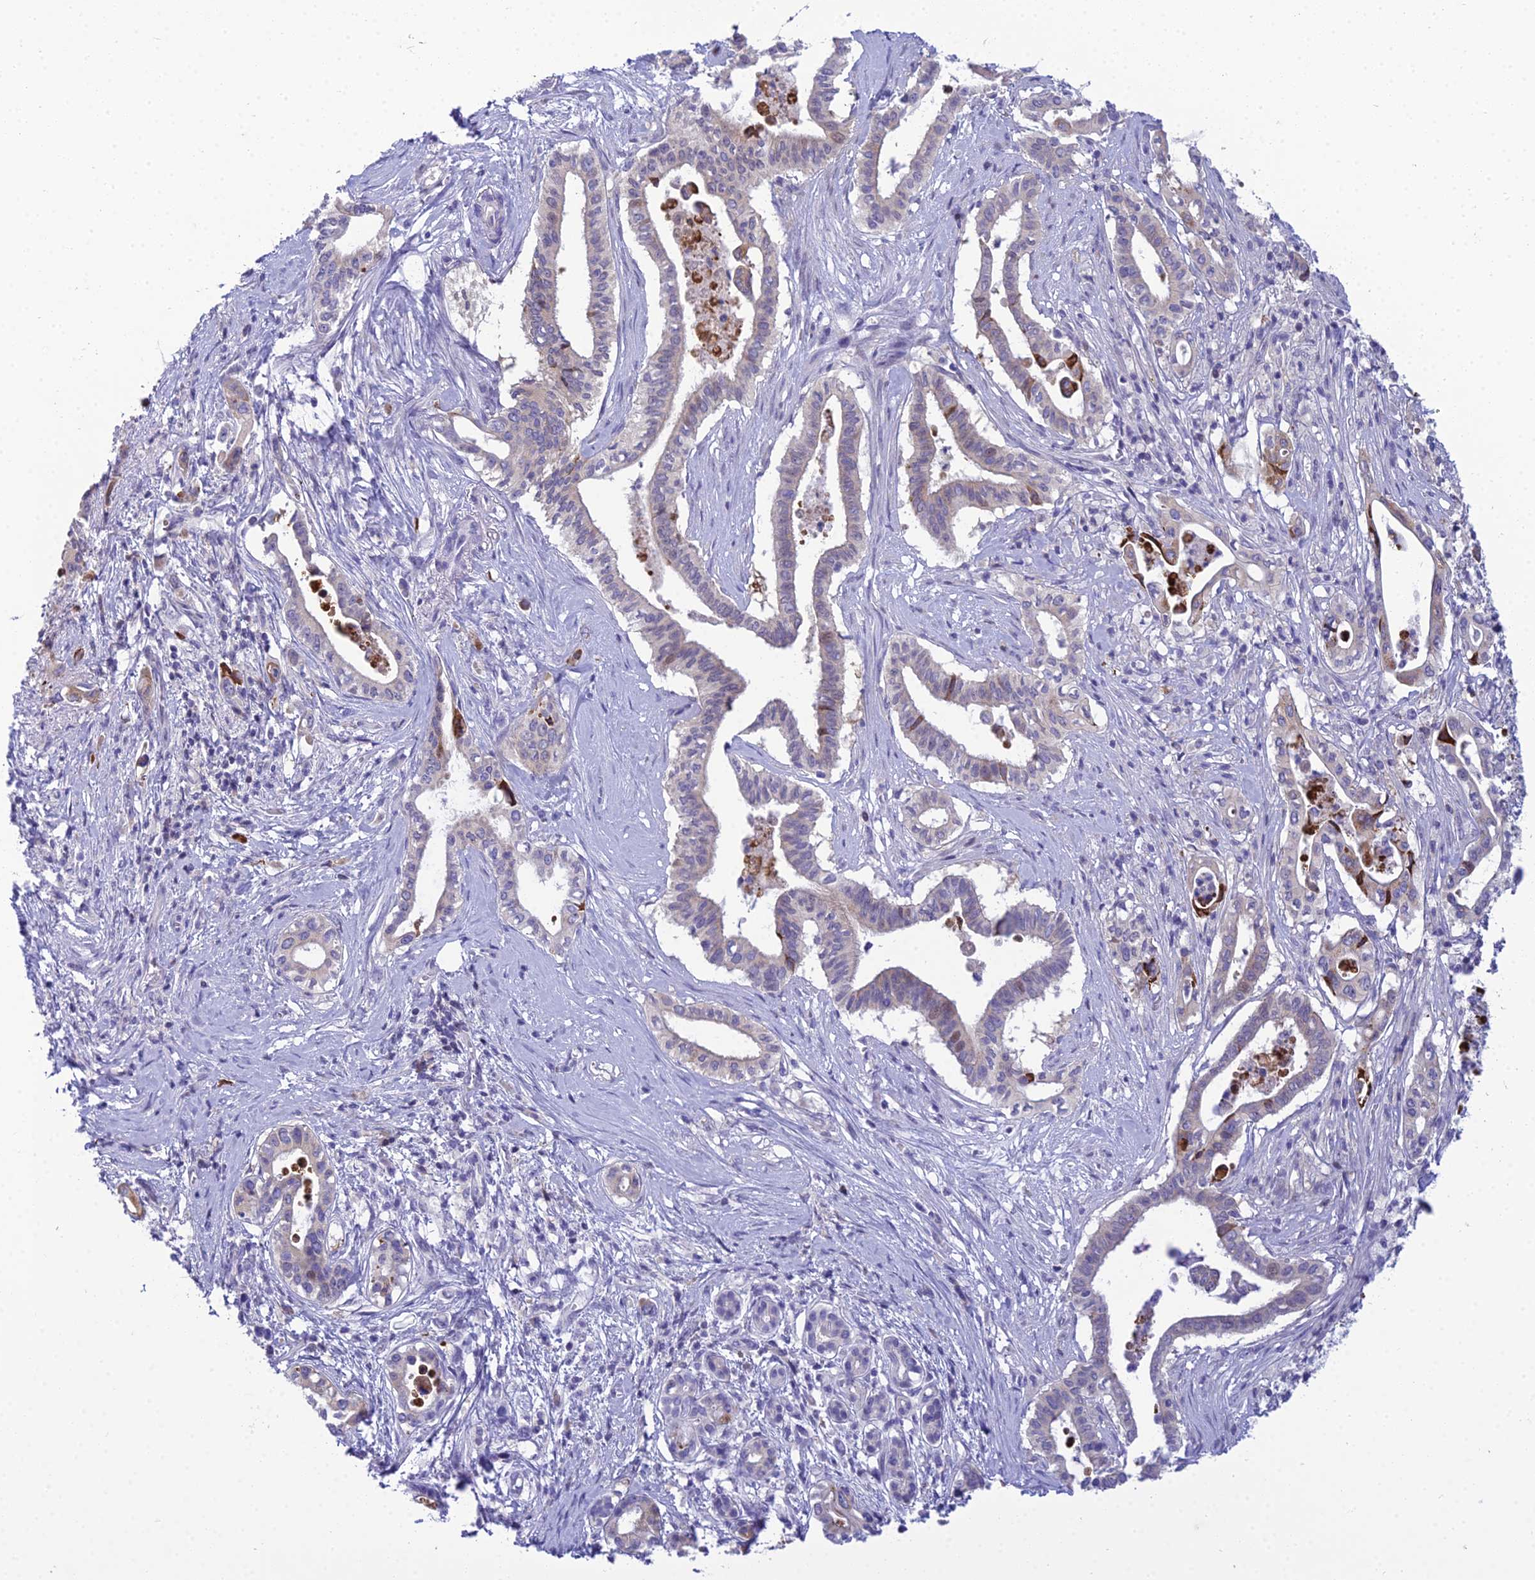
{"staining": {"intensity": "strong", "quantity": "<25%", "location": "cytoplasmic/membranous"}, "tissue": "pancreatic cancer", "cell_type": "Tumor cells", "image_type": "cancer", "snomed": [{"axis": "morphology", "description": "Adenocarcinoma, NOS"}, {"axis": "topography", "description": "Pancreas"}], "caption": "IHC micrograph of neoplastic tissue: human adenocarcinoma (pancreatic) stained using immunohistochemistry (IHC) reveals medium levels of strong protein expression localized specifically in the cytoplasmic/membranous of tumor cells, appearing as a cytoplasmic/membranous brown color.", "gene": "ZMIZ1", "patient": {"sex": "female", "age": 77}}